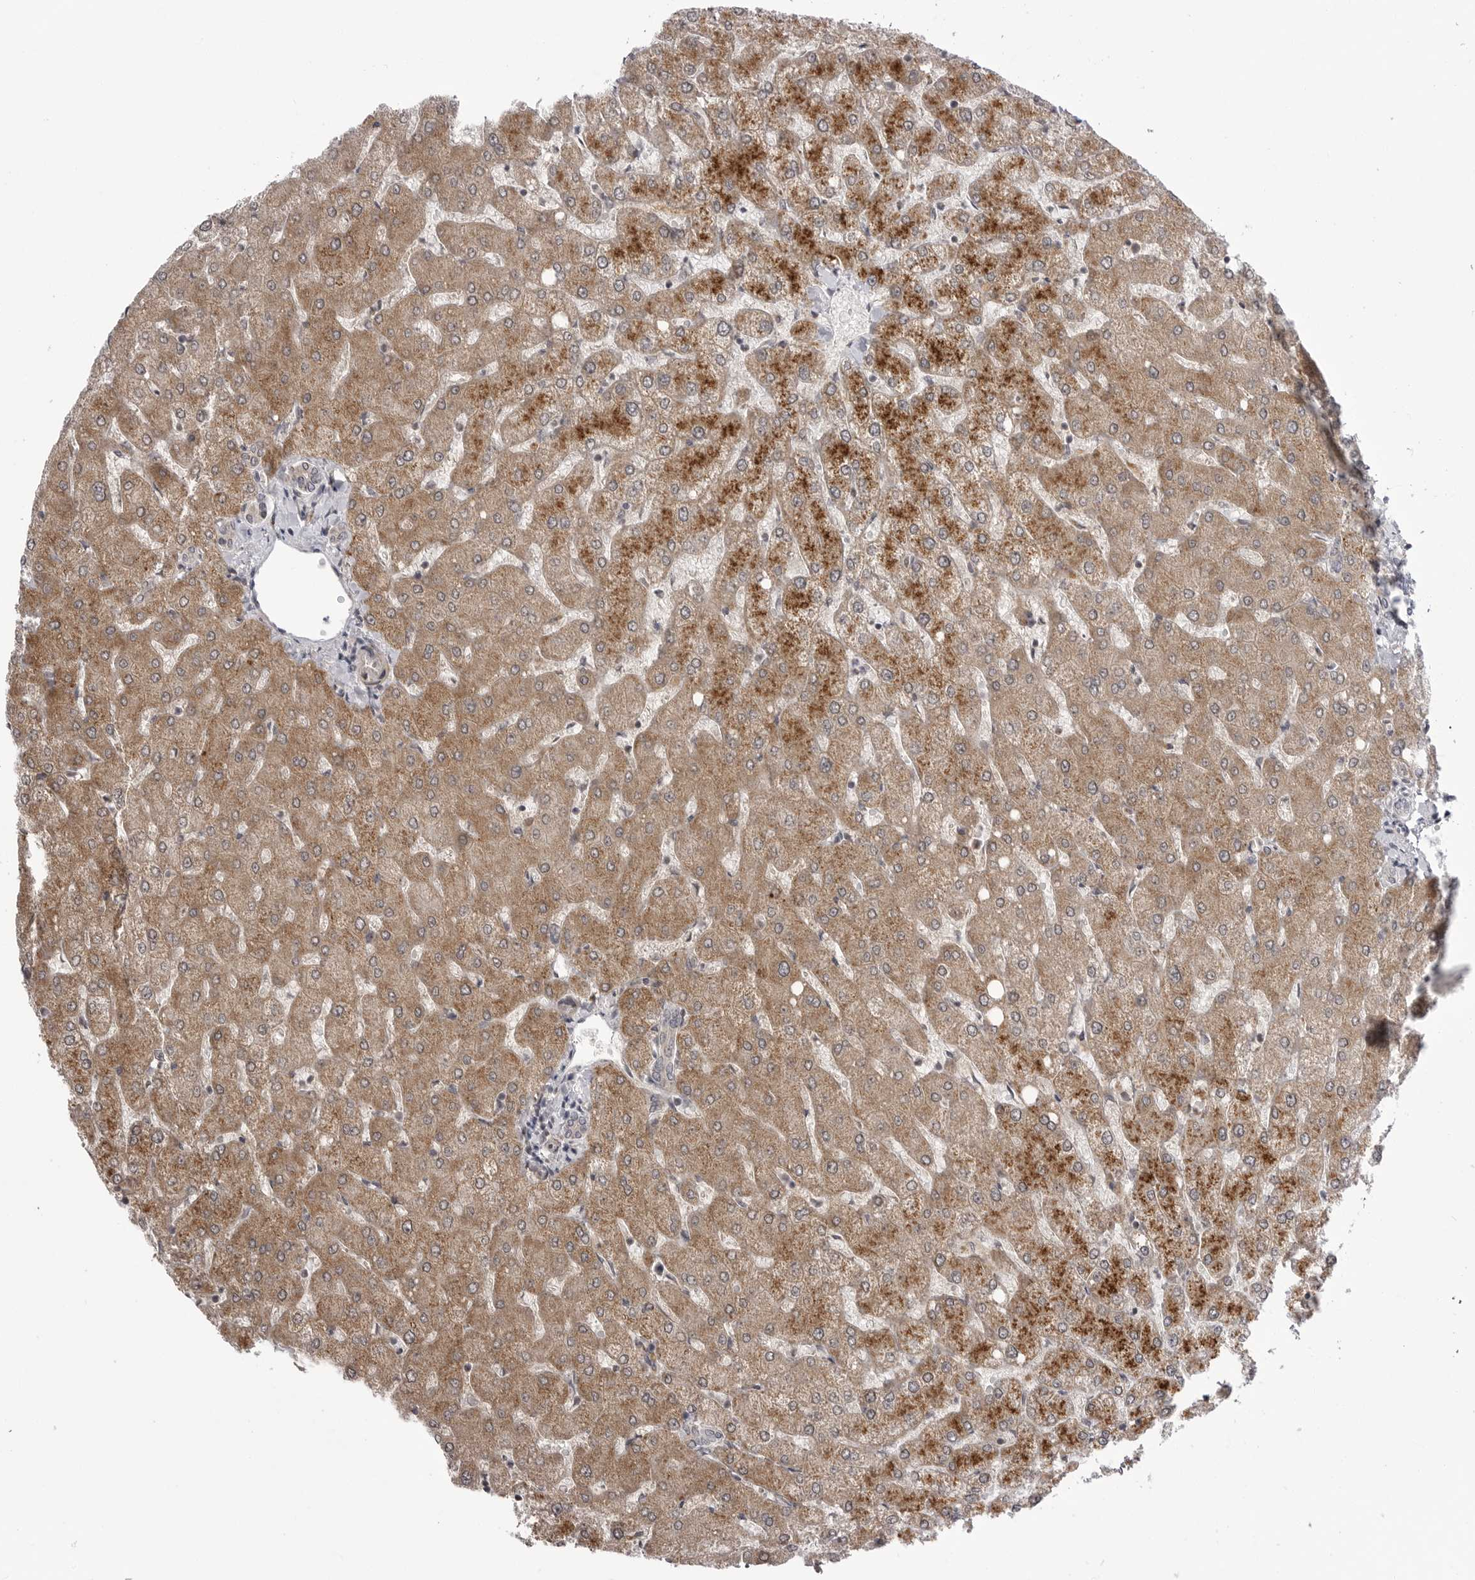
{"staining": {"intensity": "negative", "quantity": "none", "location": "none"}, "tissue": "liver", "cell_type": "Cholangiocytes", "image_type": "normal", "snomed": [{"axis": "morphology", "description": "Normal tissue, NOS"}, {"axis": "topography", "description": "Liver"}], "caption": "The immunohistochemistry (IHC) micrograph has no significant expression in cholangiocytes of liver.", "gene": "CCDC18", "patient": {"sex": "female", "age": 54}}